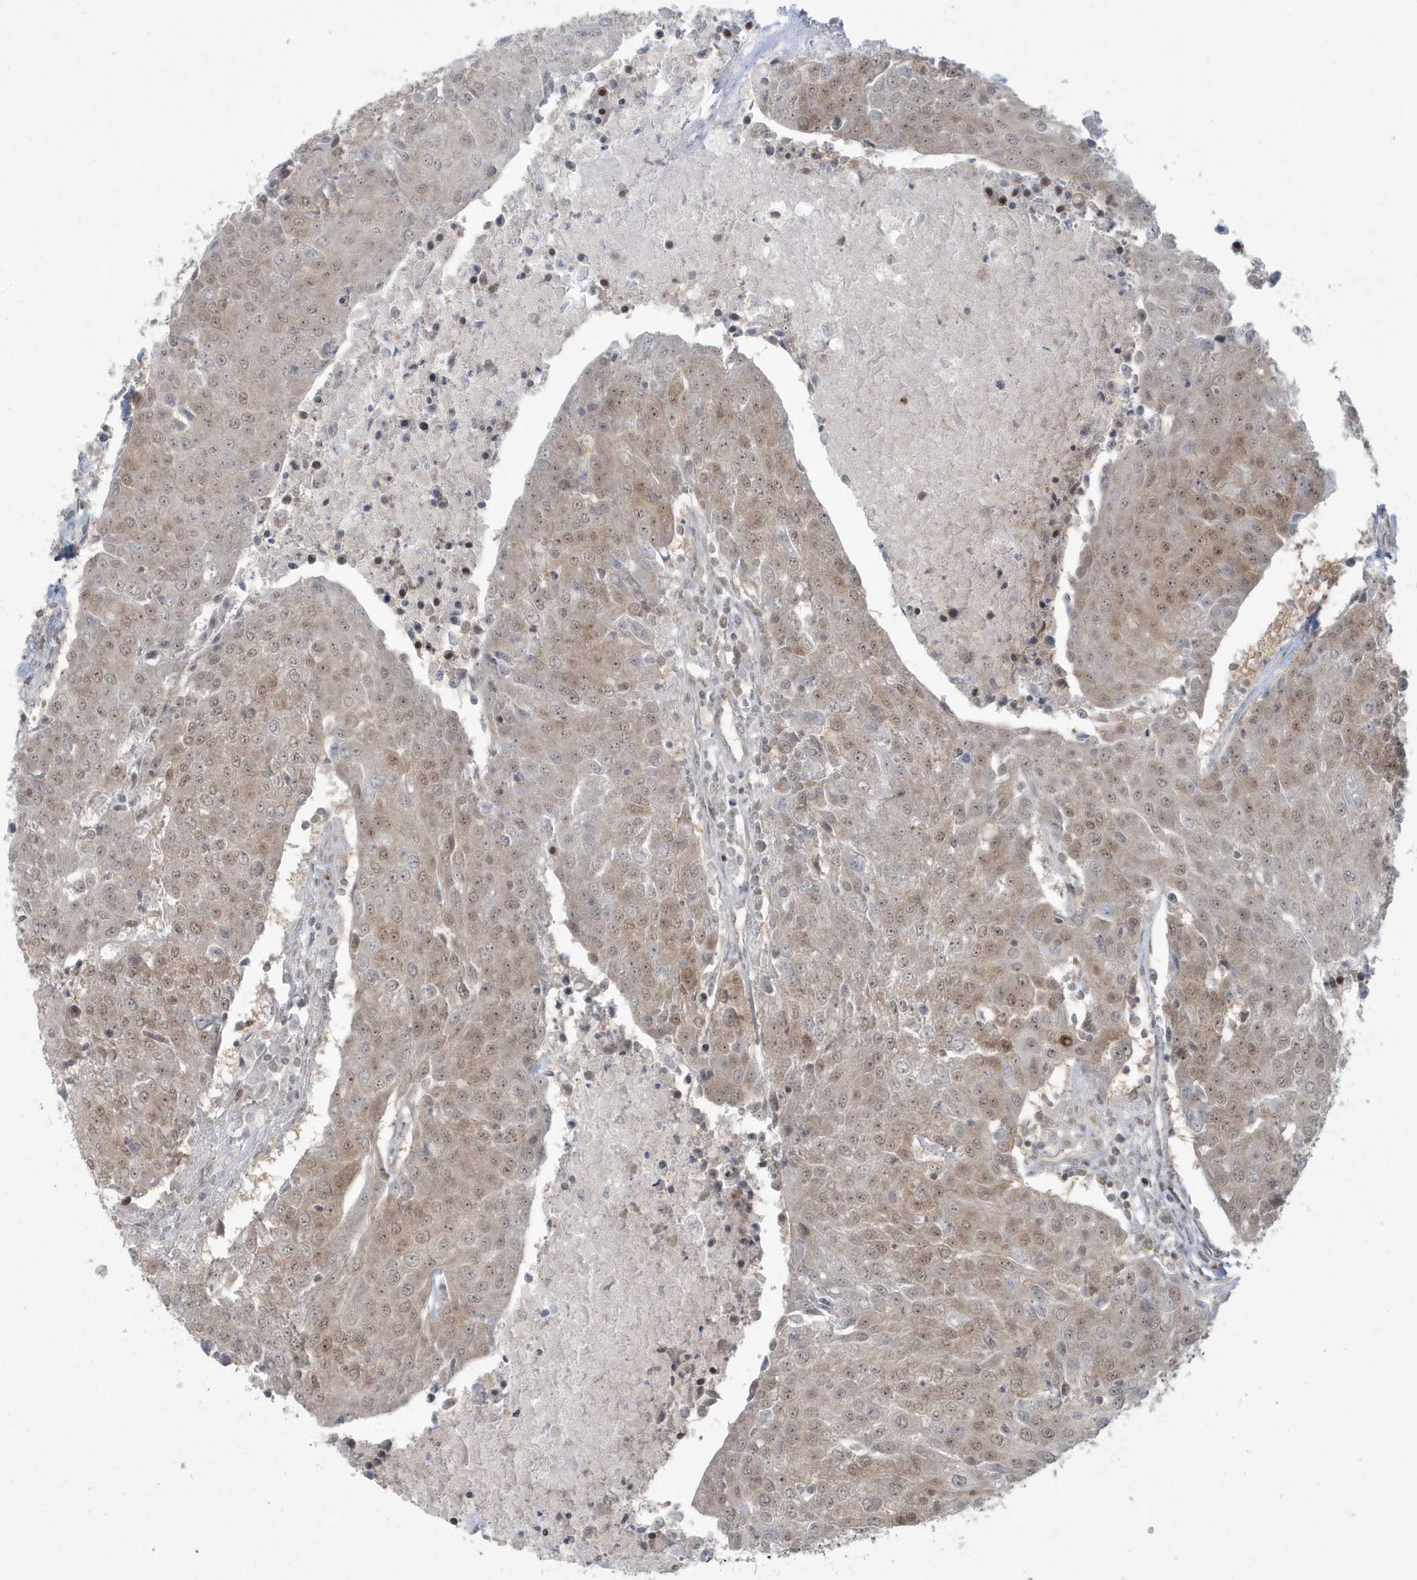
{"staining": {"intensity": "weak", "quantity": ">75%", "location": "nuclear"}, "tissue": "urothelial cancer", "cell_type": "Tumor cells", "image_type": "cancer", "snomed": [{"axis": "morphology", "description": "Urothelial carcinoma, High grade"}, {"axis": "topography", "description": "Urinary bladder"}], "caption": "Immunohistochemical staining of human urothelial carcinoma (high-grade) exhibits low levels of weak nuclear protein staining in about >75% of tumor cells.", "gene": "C1orf52", "patient": {"sex": "female", "age": 85}}